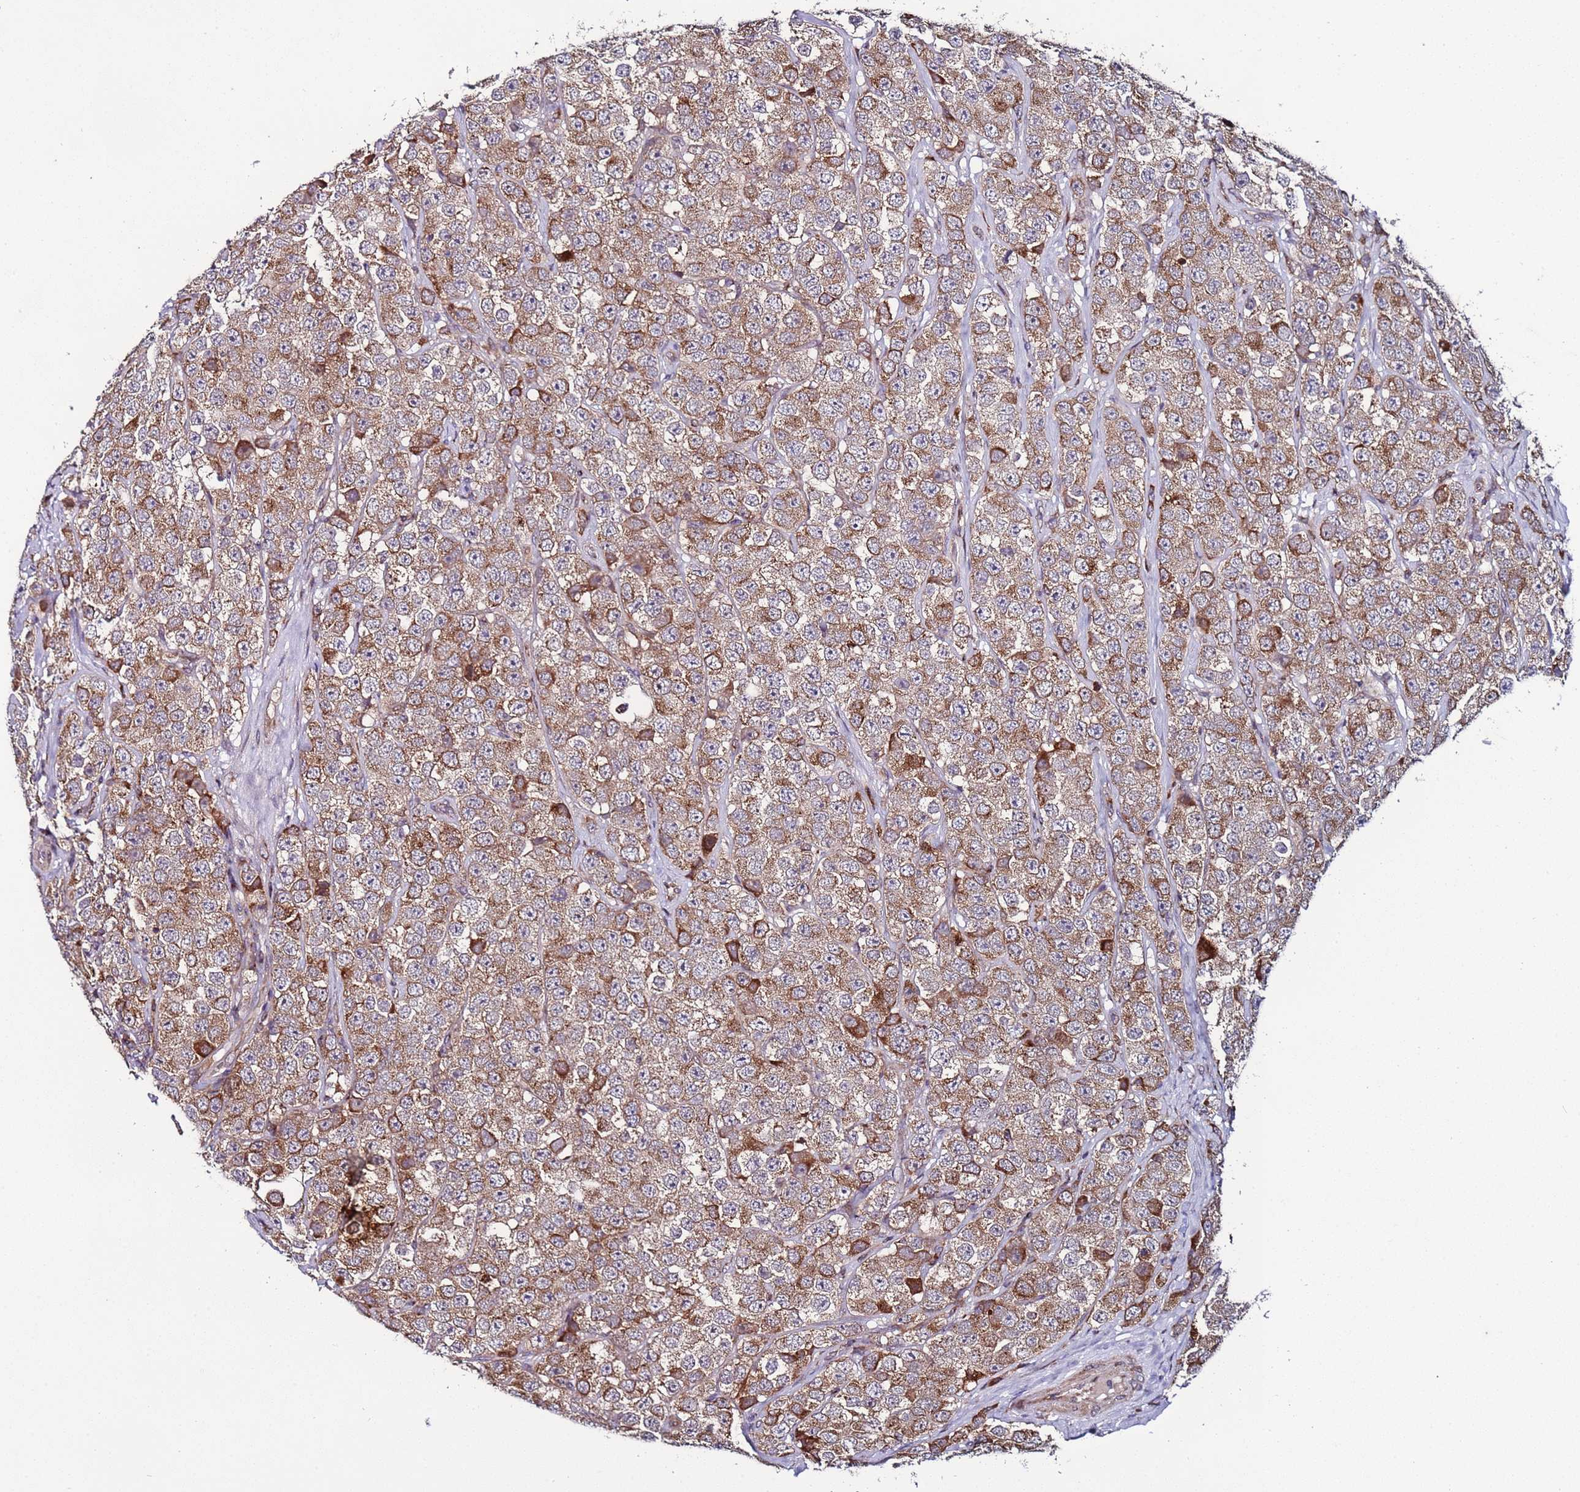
{"staining": {"intensity": "moderate", "quantity": ">75%", "location": "cytoplasmic/membranous"}, "tissue": "testis cancer", "cell_type": "Tumor cells", "image_type": "cancer", "snomed": [{"axis": "morphology", "description": "Seminoma, NOS"}, {"axis": "topography", "description": "Testis"}], "caption": "Immunohistochemical staining of human seminoma (testis) reveals medium levels of moderate cytoplasmic/membranous protein expression in approximately >75% of tumor cells.", "gene": "TMEM176B", "patient": {"sex": "male", "age": 28}}